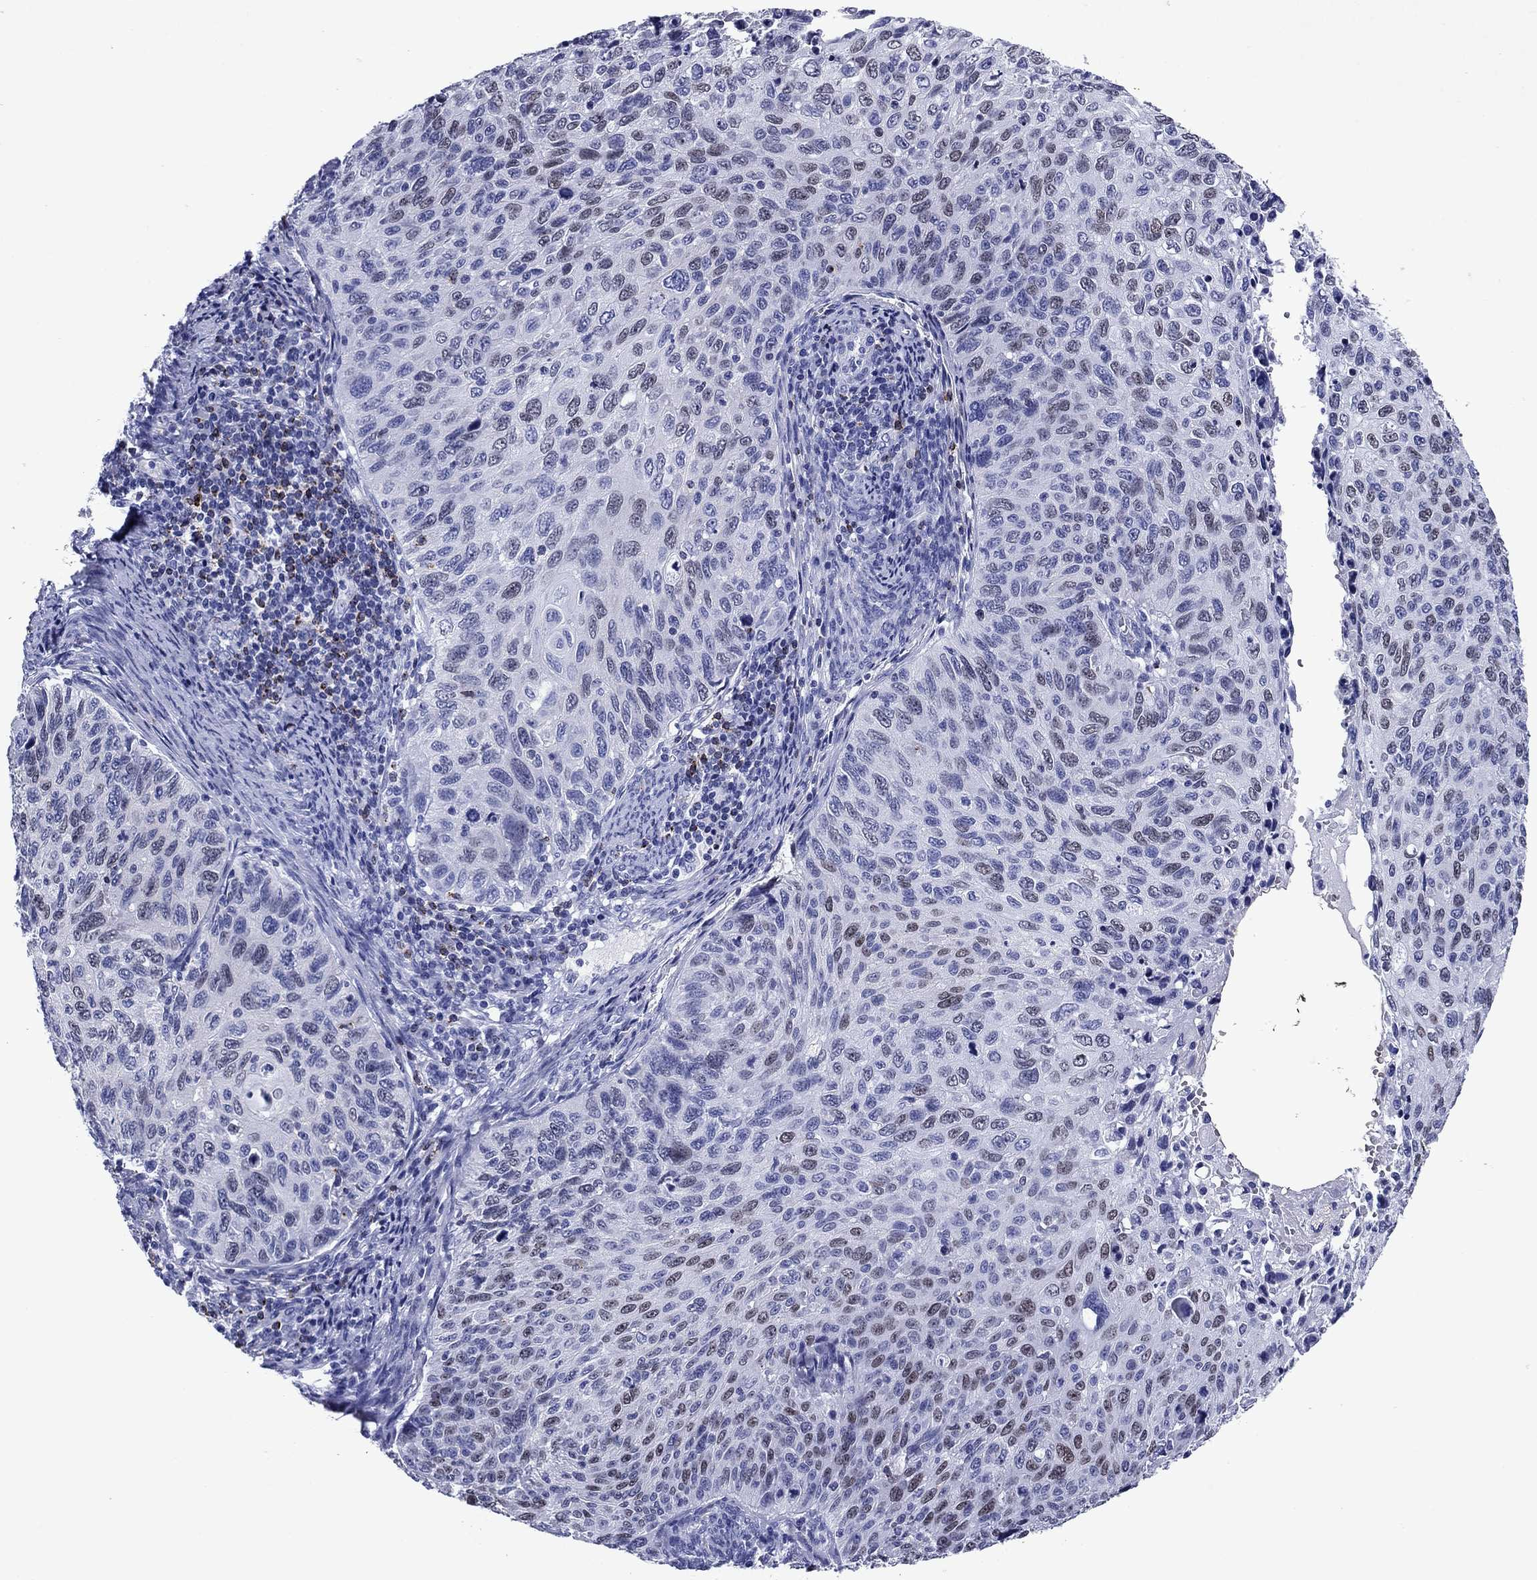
{"staining": {"intensity": "weak", "quantity": "<25%", "location": "nuclear"}, "tissue": "cervical cancer", "cell_type": "Tumor cells", "image_type": "cancer", "snomed": [{"axis": "morphology", "description": "Squamous cell carcinoma, NOS"}, {"axis": "topography", "description": "Cervix"}], "caption": "There is no significant staining in tumor cells of cervical squamous cell carcinoma. (Immunohistochemistry, brightfield microscopy, high magnification).", "gene": "GZMK", "patient": {"sex": "female", "age": 70}}